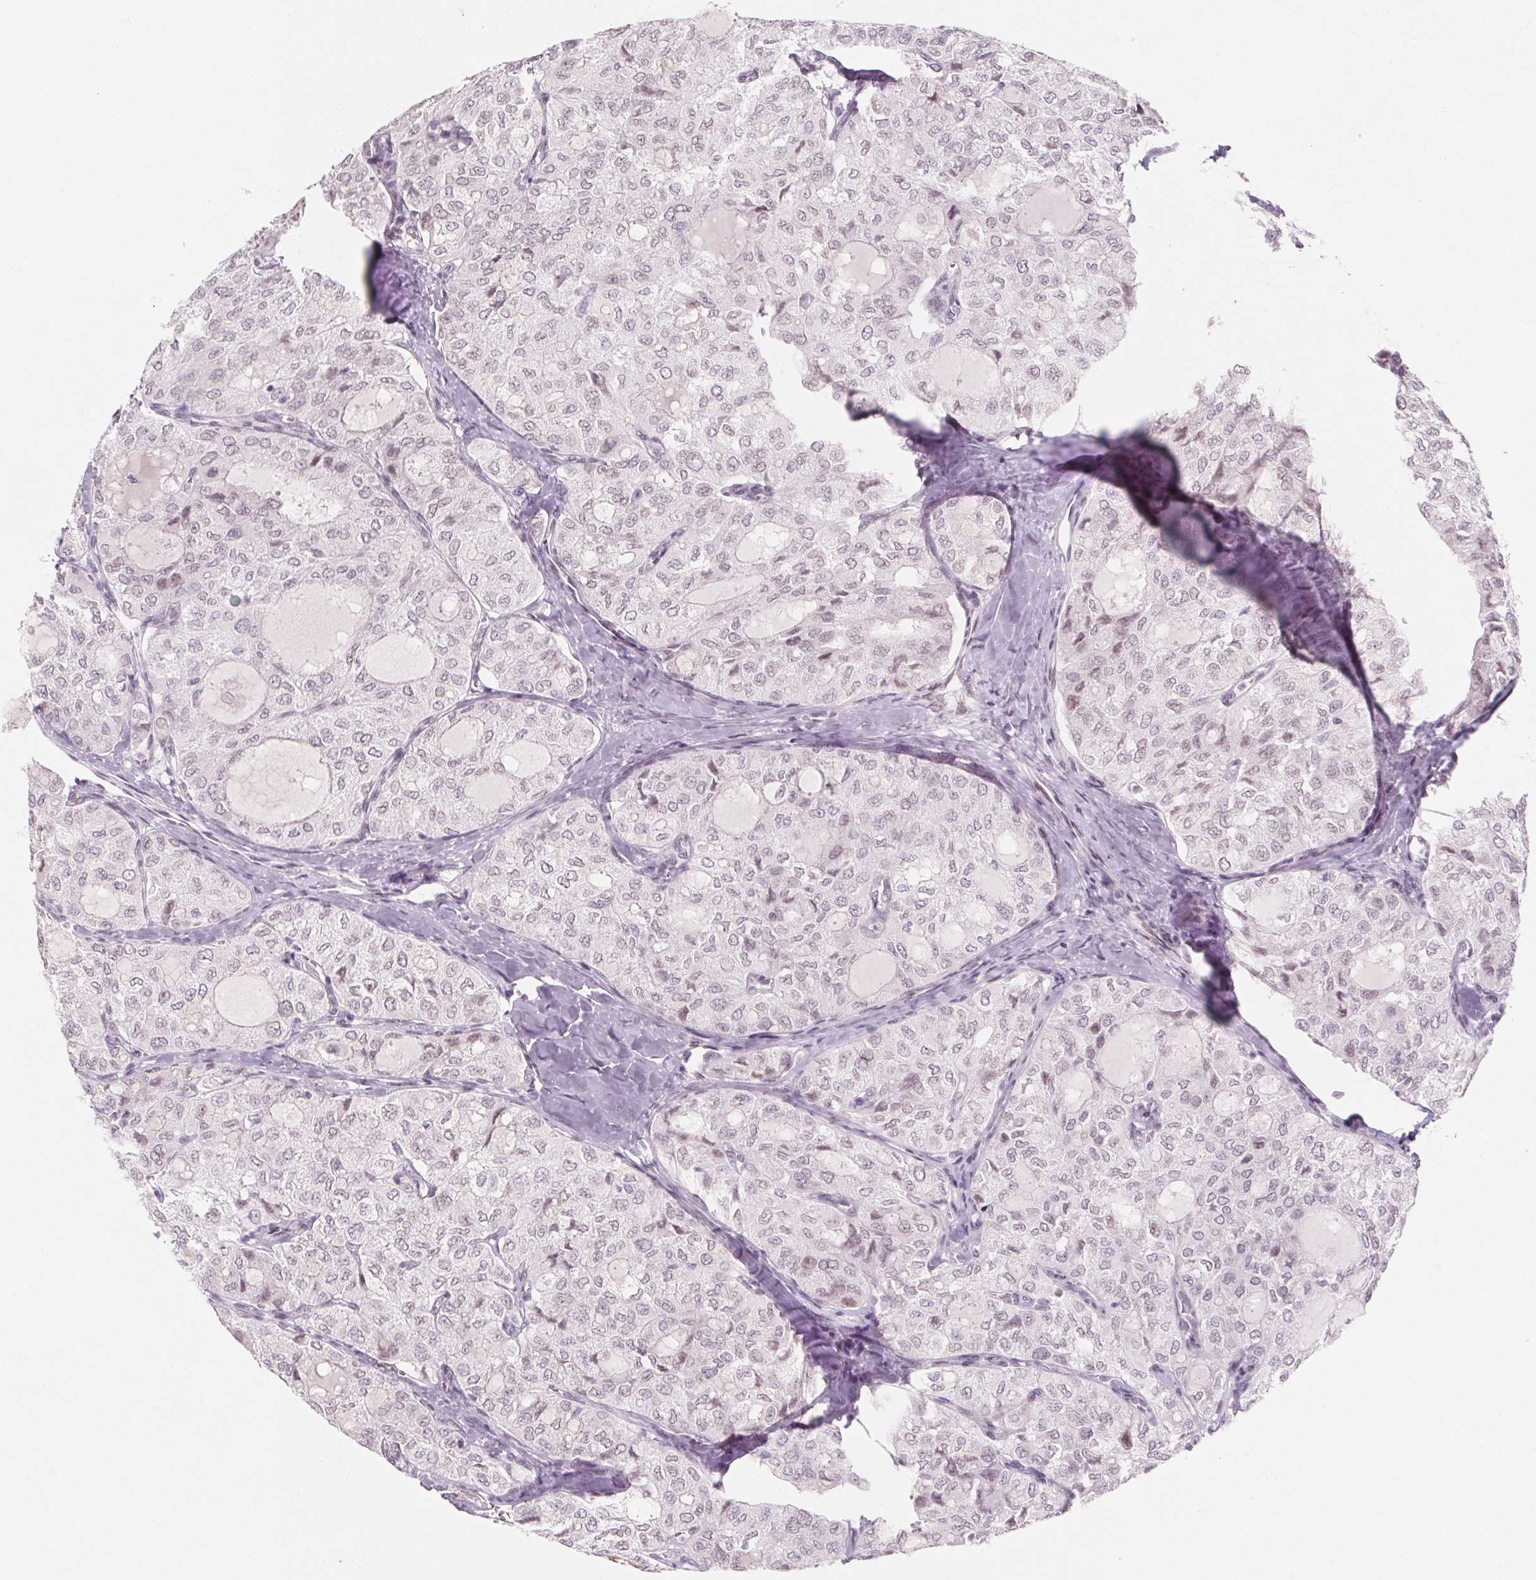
{"staining": {"intensity": "weak", "quantity": "25%-75%", "location": "nuclear"}, "tissue": "thyroid cancer", "cell_type": "Tumor cells", "image_type": "cancer", "snomed": [{"axis": "morphology", "description": "Follicular adenoma carcinoma, NOS"}, {"axis": "topography", "description": "Thyroid gland"}], "caption": "Thyroid follicular adenoma carcinoma stained with a protein marker reveals weak staining in tumor cells.", "gene": "KCNQ2", "patient": {"sex": "male", "age": 75}}